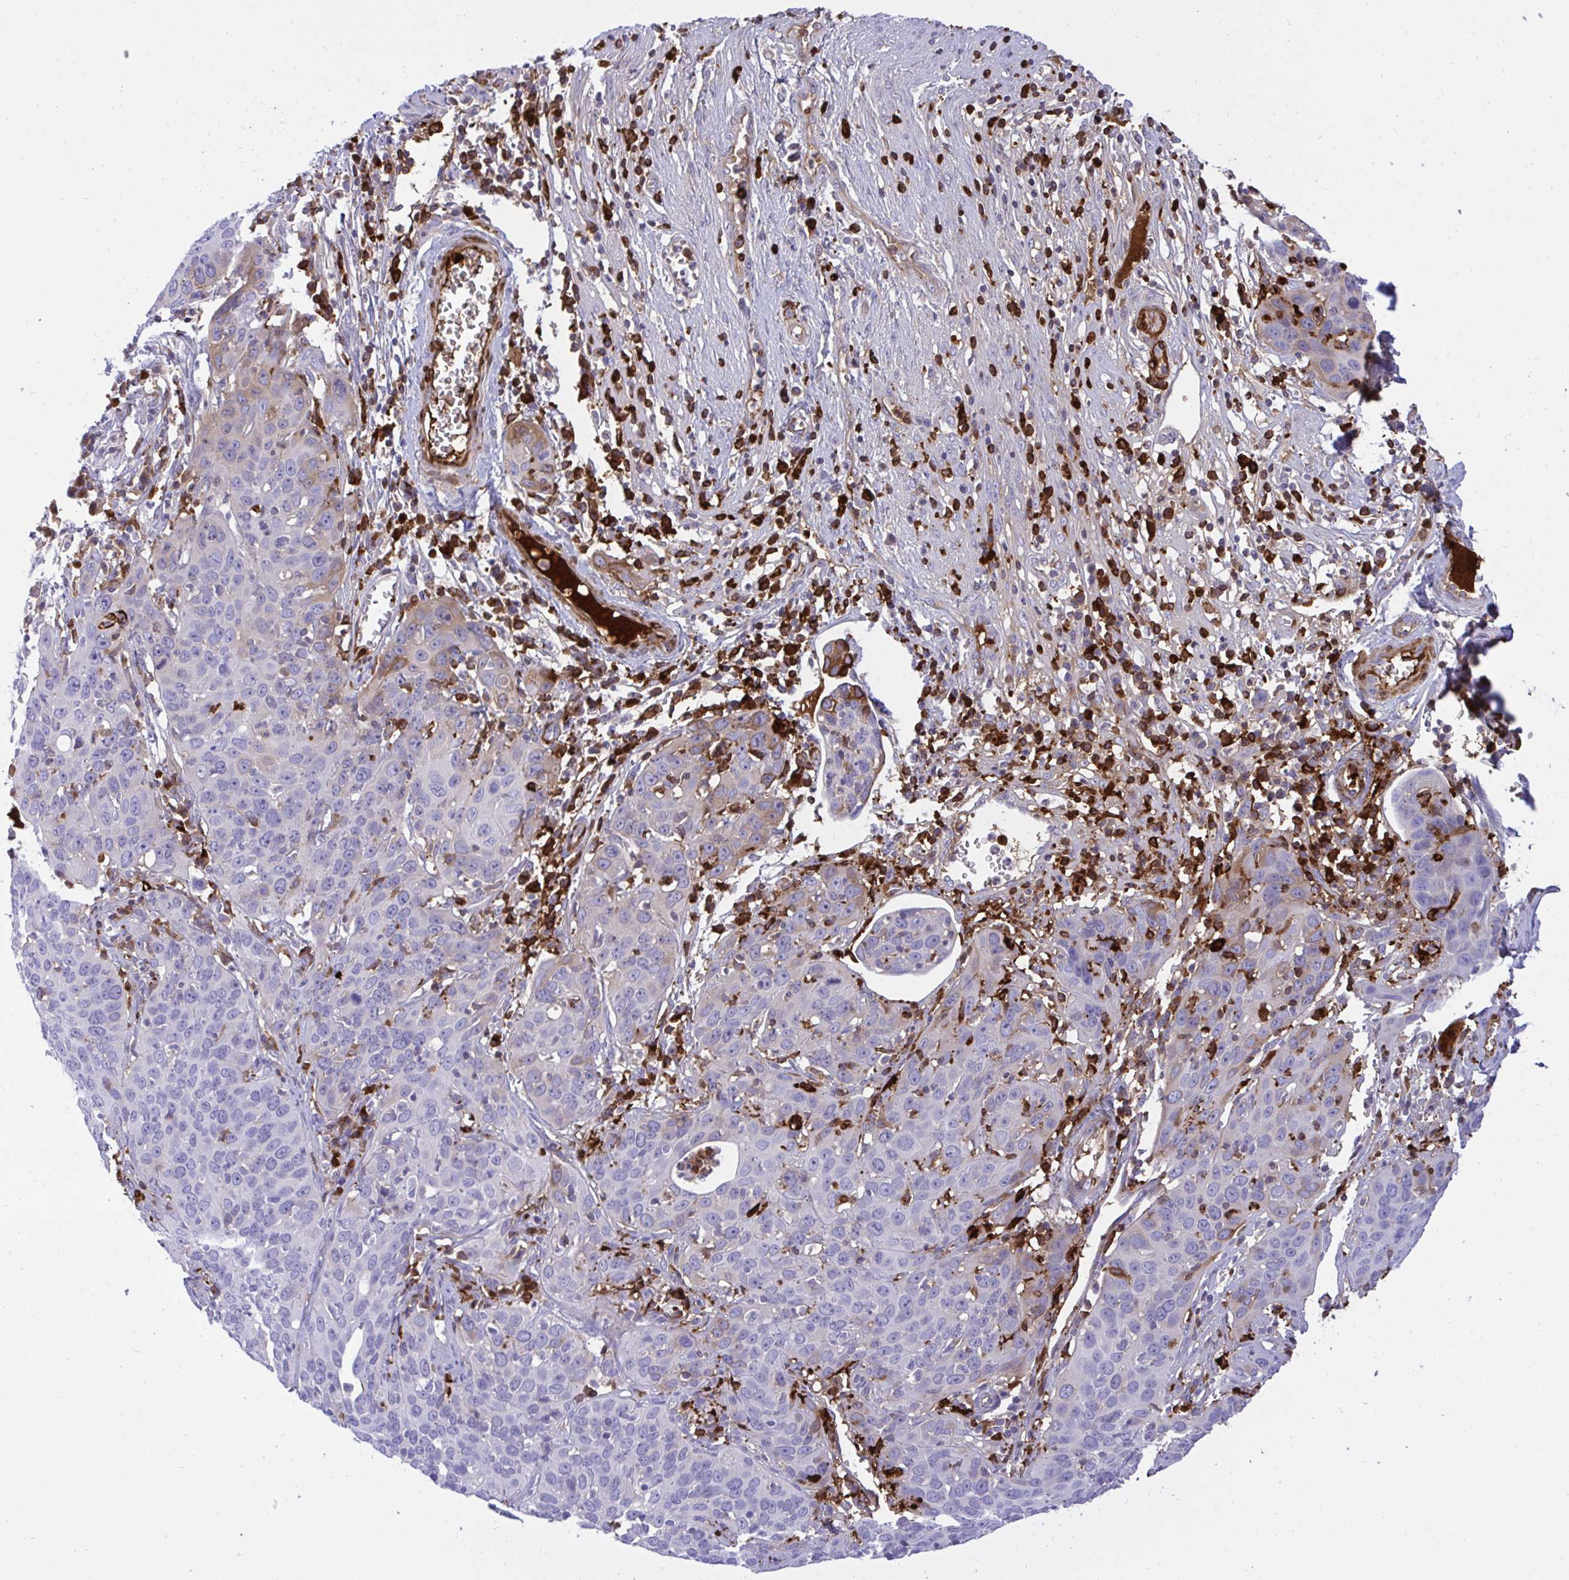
{"staining": {"intensity": "moderate", "quantity": "<25%", "location": "cytoplasmic/membranous"}, "tissue": "cervical cancer", "cell_type": "Tumor cells", "image_type": "cancer", "snomed": [{"axis": "morphology", "description": "Squamous cell carcinoma, NOS"}, {"axis": "topography", "description": "Cervix"}], "caption": "DAB (3,3'-diaminobenzidine) immunohistochemical staining of cervical cancer (squamous cell carcinoma) exhibits moderate cytoplasmic/membranous protein staining in approximately <25% of tumor cells.", "gene": "F2", "patient": {"sex": "female", "age": 36}}